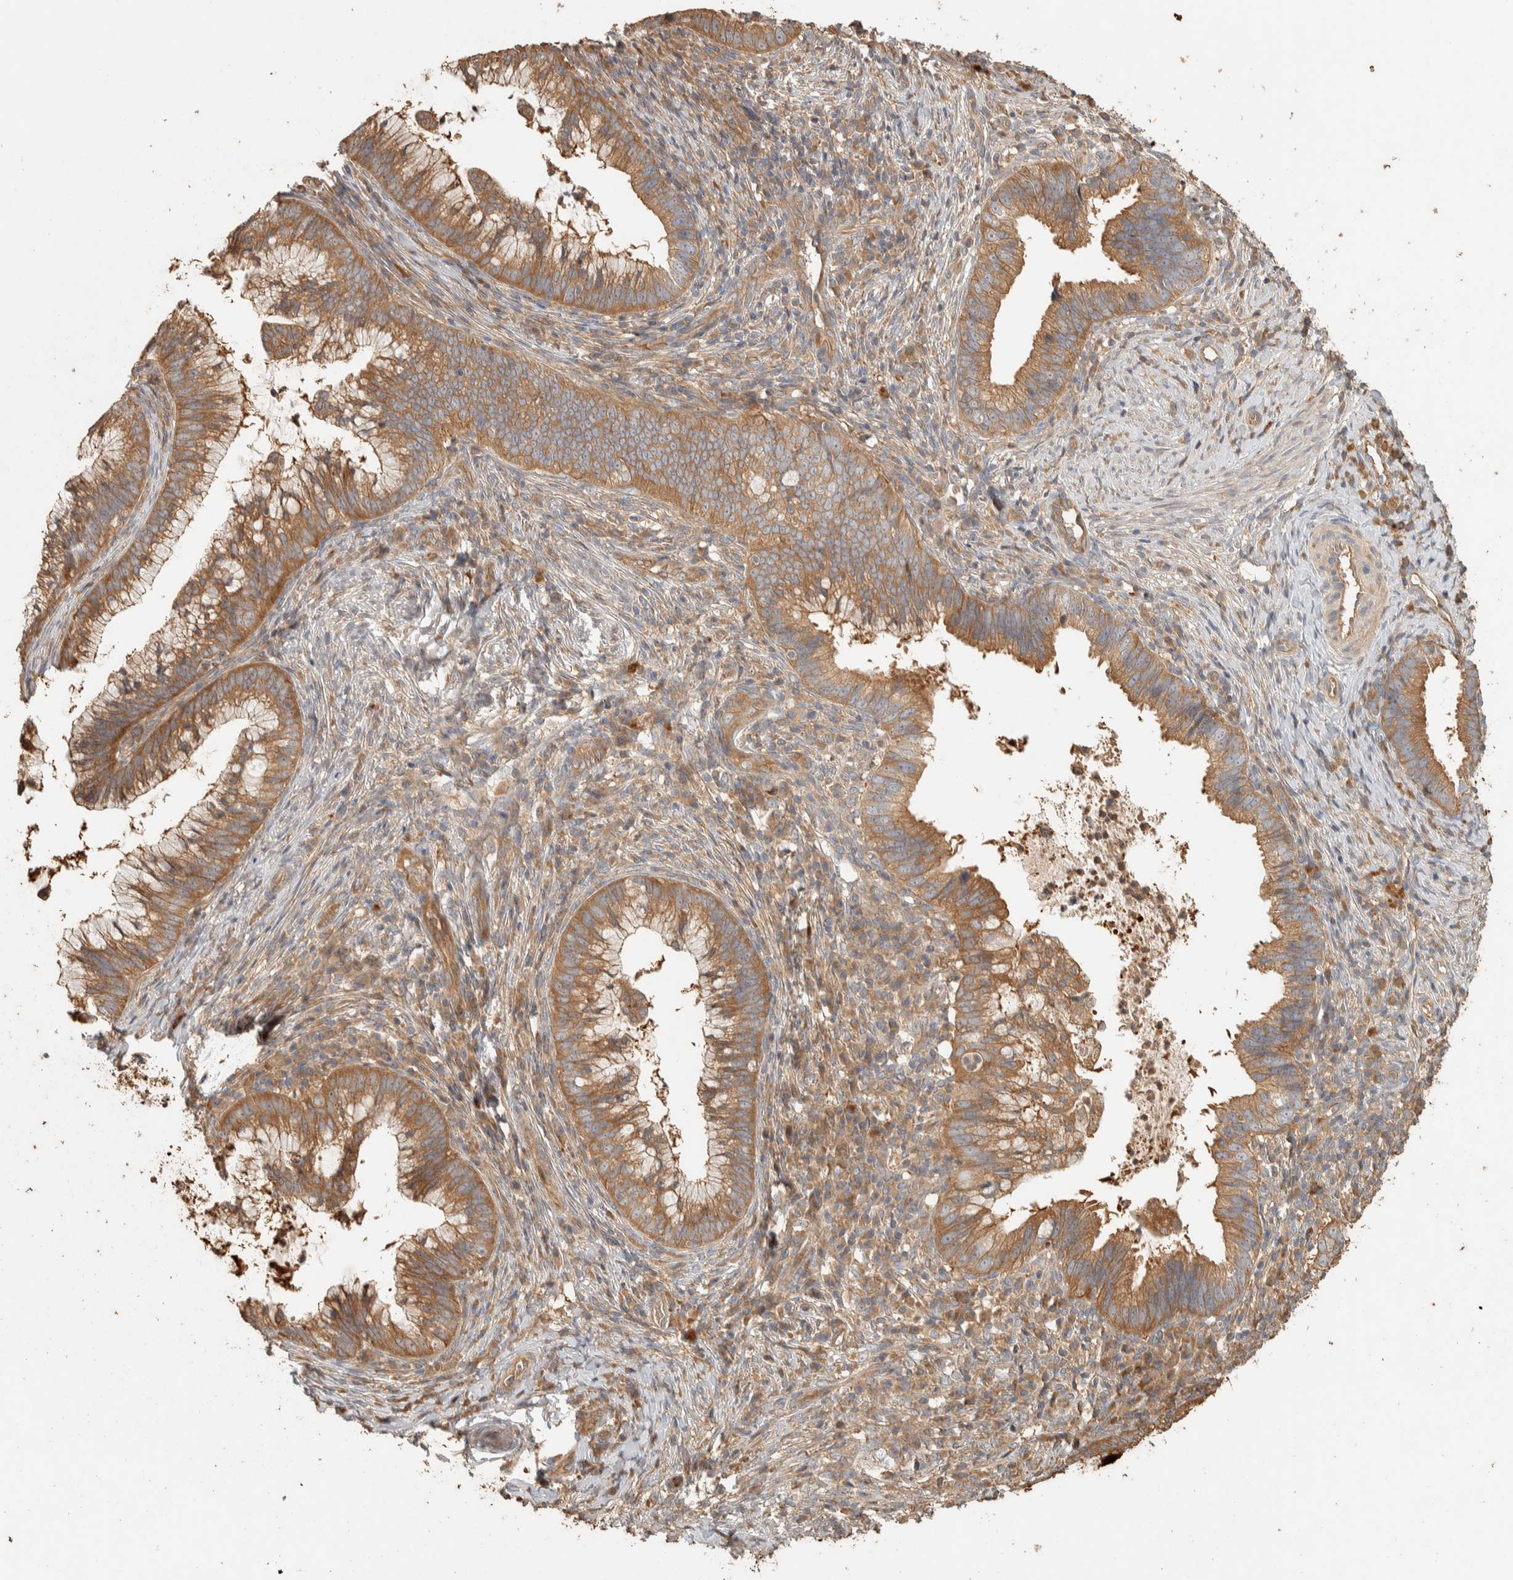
{"staining": {"intensity": "moderate", "quantity": ">75%", "location": "cytoplasmic/membranous"}, "tissue": "cervical cancer", "cell_type": "Tumor cells", "image_type": "cancer", "snomed": [{"axis": "morphology", "description": "Adenocarcinoma, NOS"}, {"axis": "topography", "description": "Cervix"}], "caption": "This photomicrograph shows immunohistochemistry (IHC) staining of adenocarcinoma (cervical), with medium moderate cytoplasmic/membranous positivity in about >75% of tumor cells.", "gene": "EXOC7", "patient": {"sex": "female", "age": 36}}